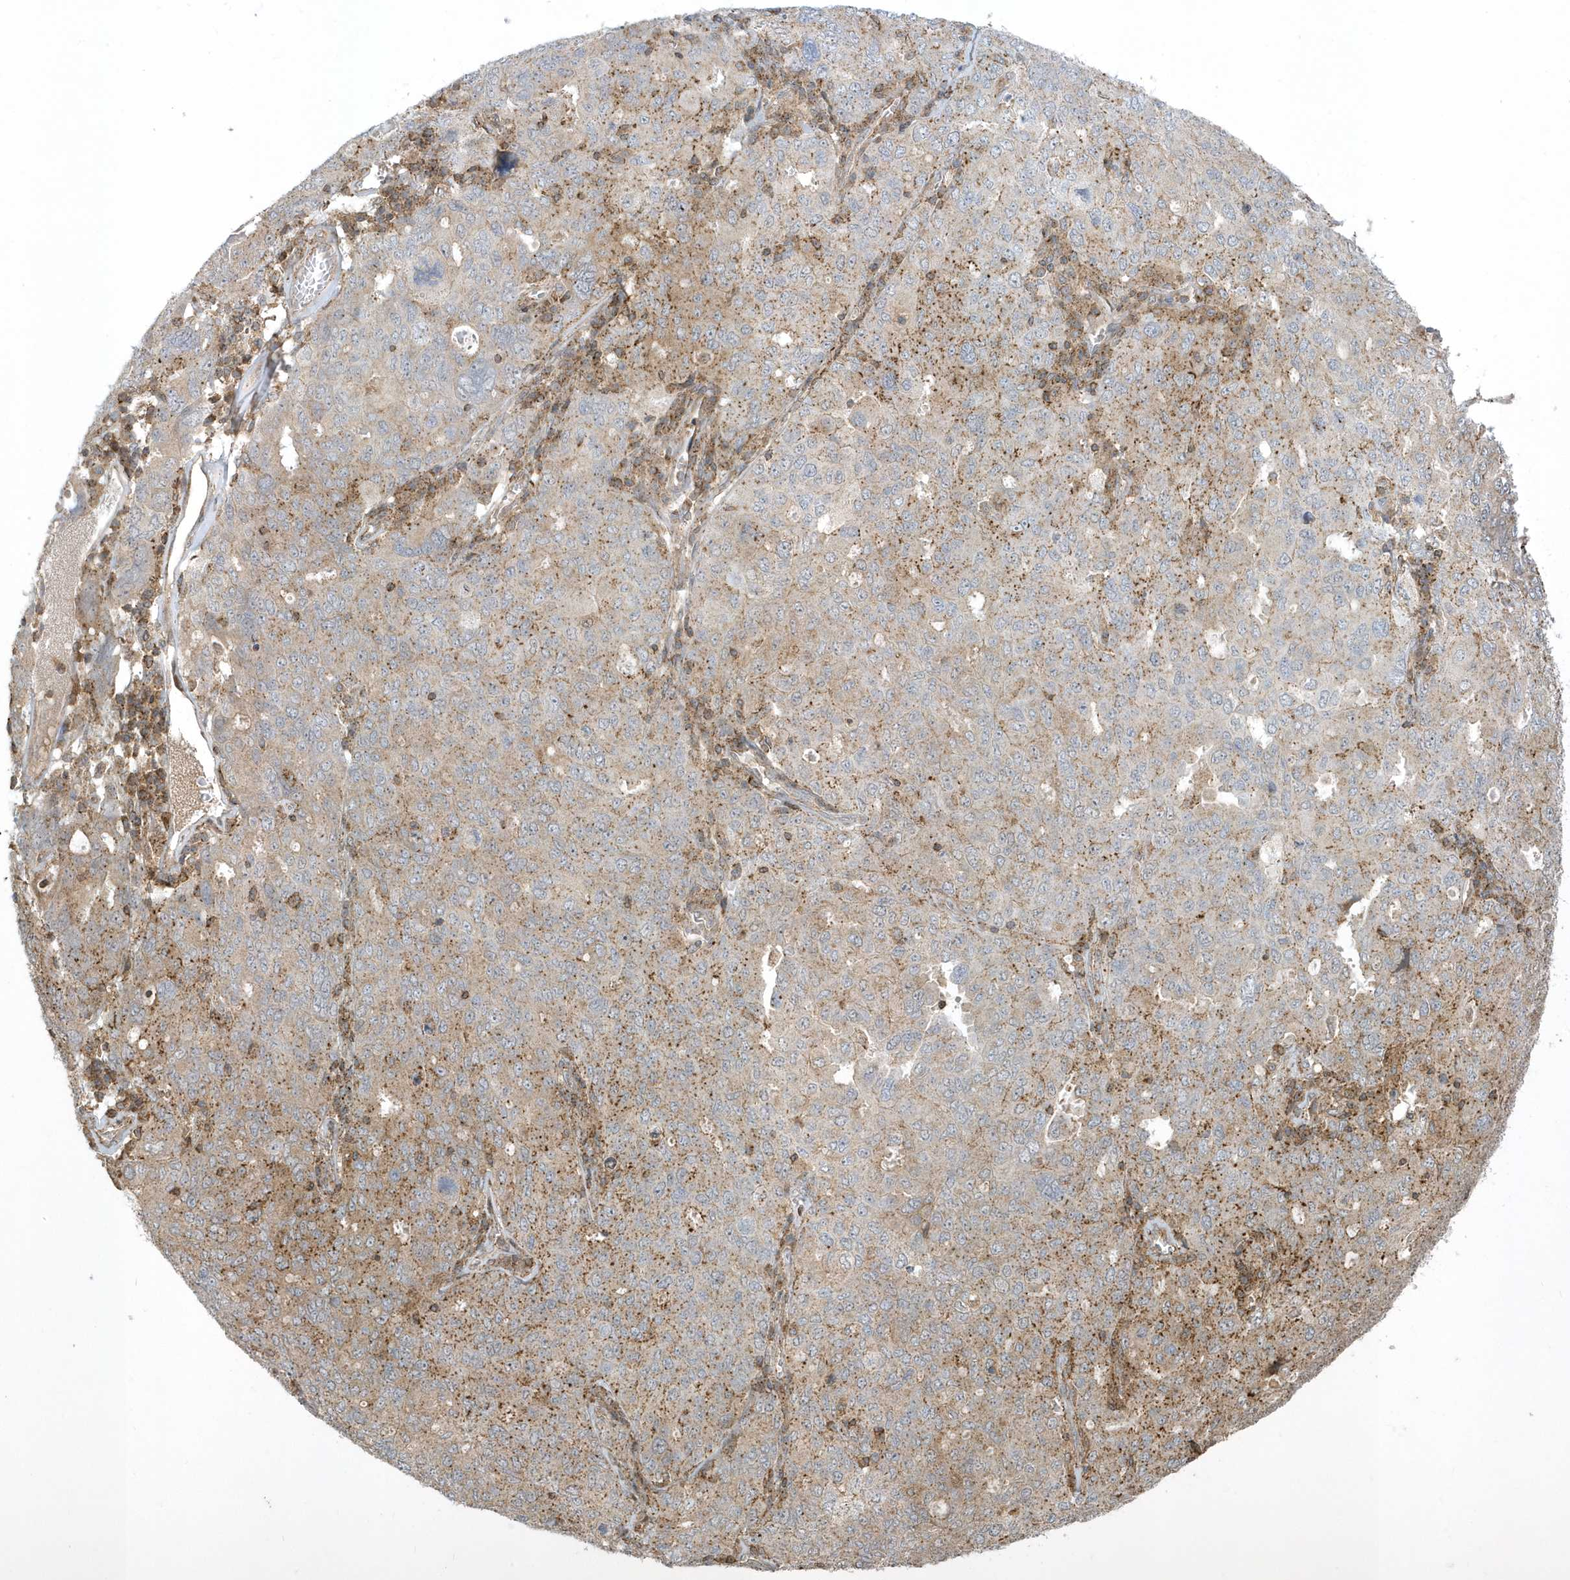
{"staining": {"intensity": "moderate", "quantity": "25%-75%", "location": "cytoplasmic/membranous"}, "tissue": "ovarian cancer", "cell_type": "Tumor cells", "image_type": "cancer", "snomed": [{"axis": "morphology", "description": "Carcinoma, endometroid"}, {"axis": "topography", "description": "Ovary"}], "caption": "A micrograph of ovarian cancer (endometroid carcinoma) stained for a protein demonstrates moderate cytoplasmic/membranous brown staining in tumor cells. The protein of interest is stained brown, and the nuclei are stained in blue (DAB IHC with brightfield microscopy, high magnification).", "gene": "STAMBP", "patient": {"sex": "female", "age": 62}}